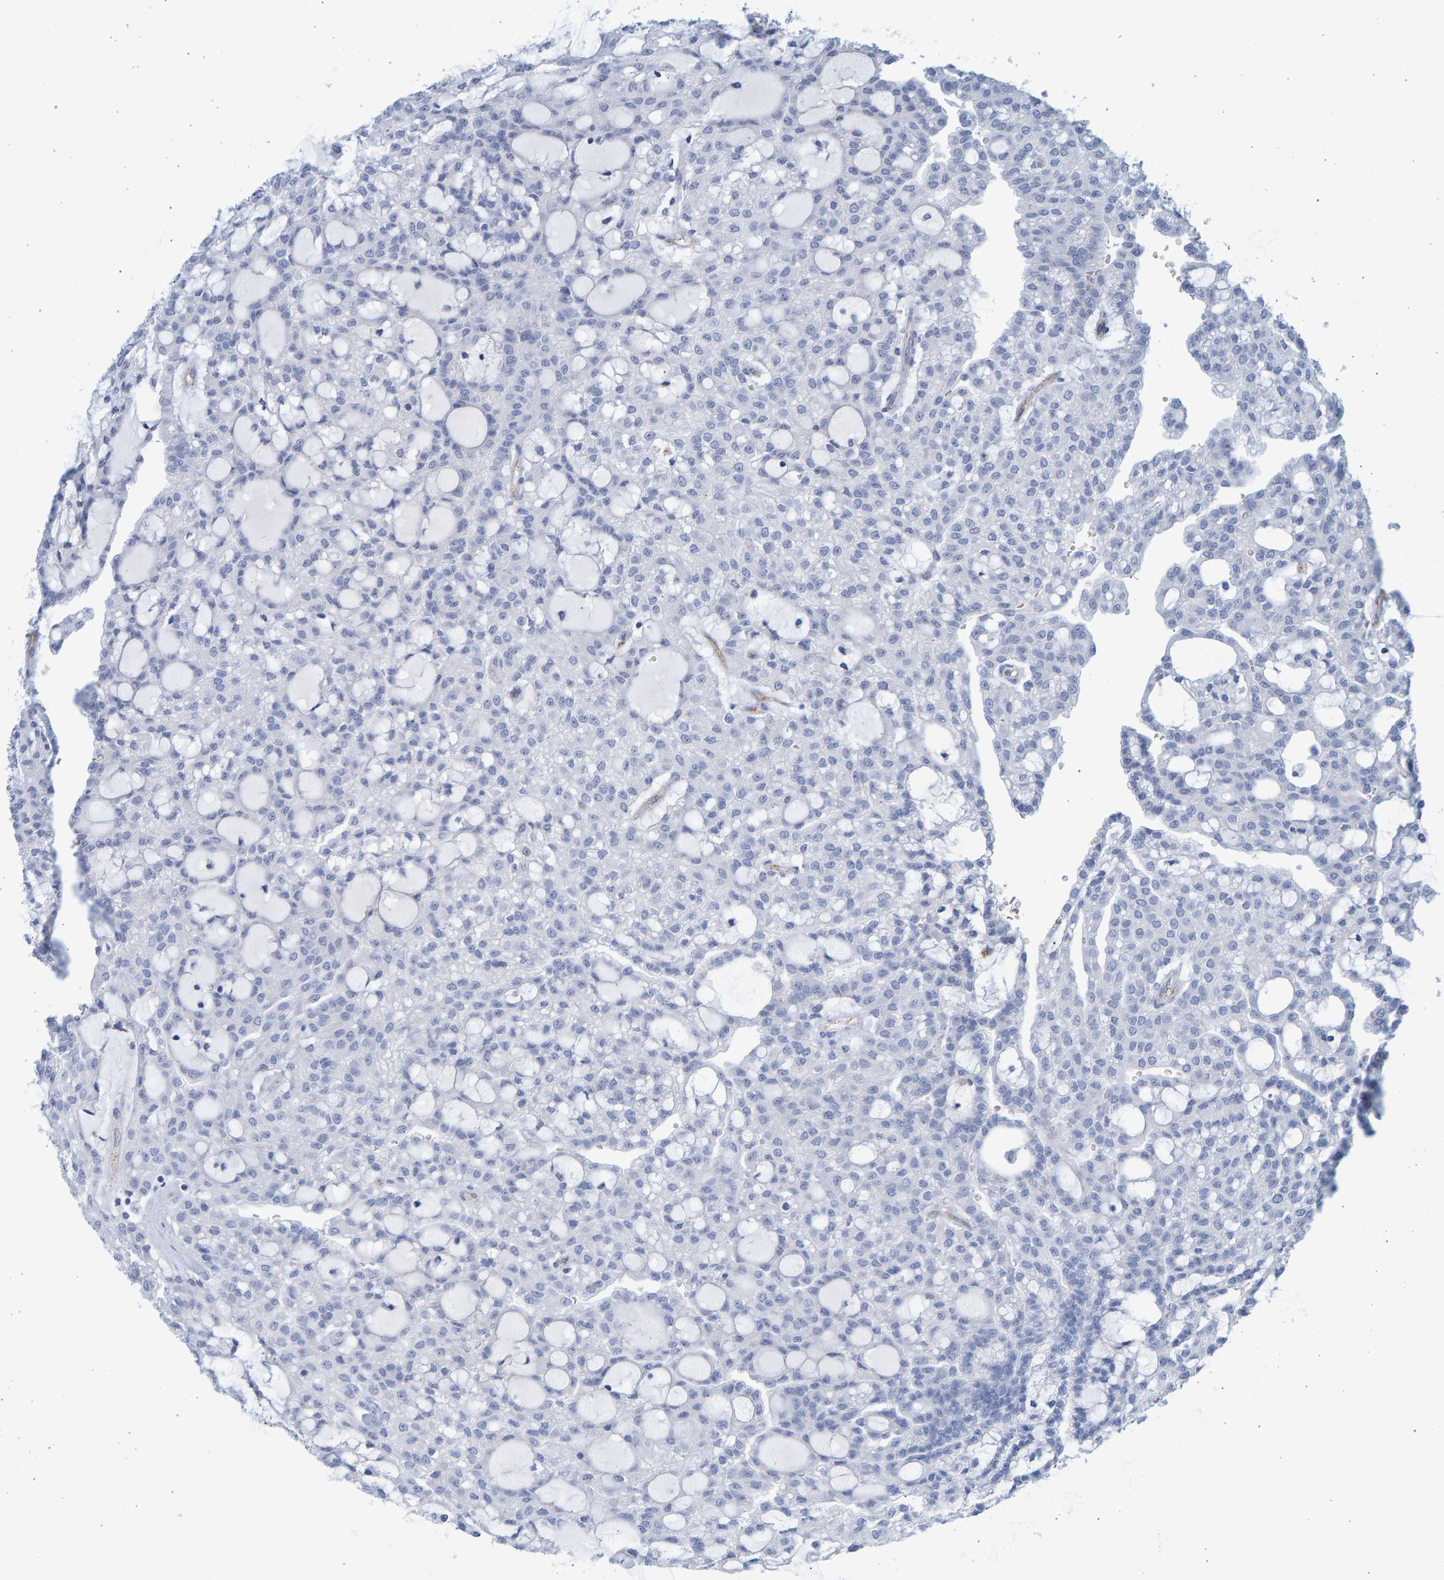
{"staining": {"intensity": "negative", "quantity": "none", "location": "none"}, "tissue": "renal cancer", "cell_type": "Tumor cells", "image_type": "cancer", "snomed": [{"axis": "morphology", "description": "Adenocarcinoma, NOS"}, {"axis": "topography", "description": "Kidney"}], "caption": "Tumor cells are negative for brown protein staining in renal cancer.", "gene": "SLC34A3", "patient": {"sex": "male", "age": 63}}